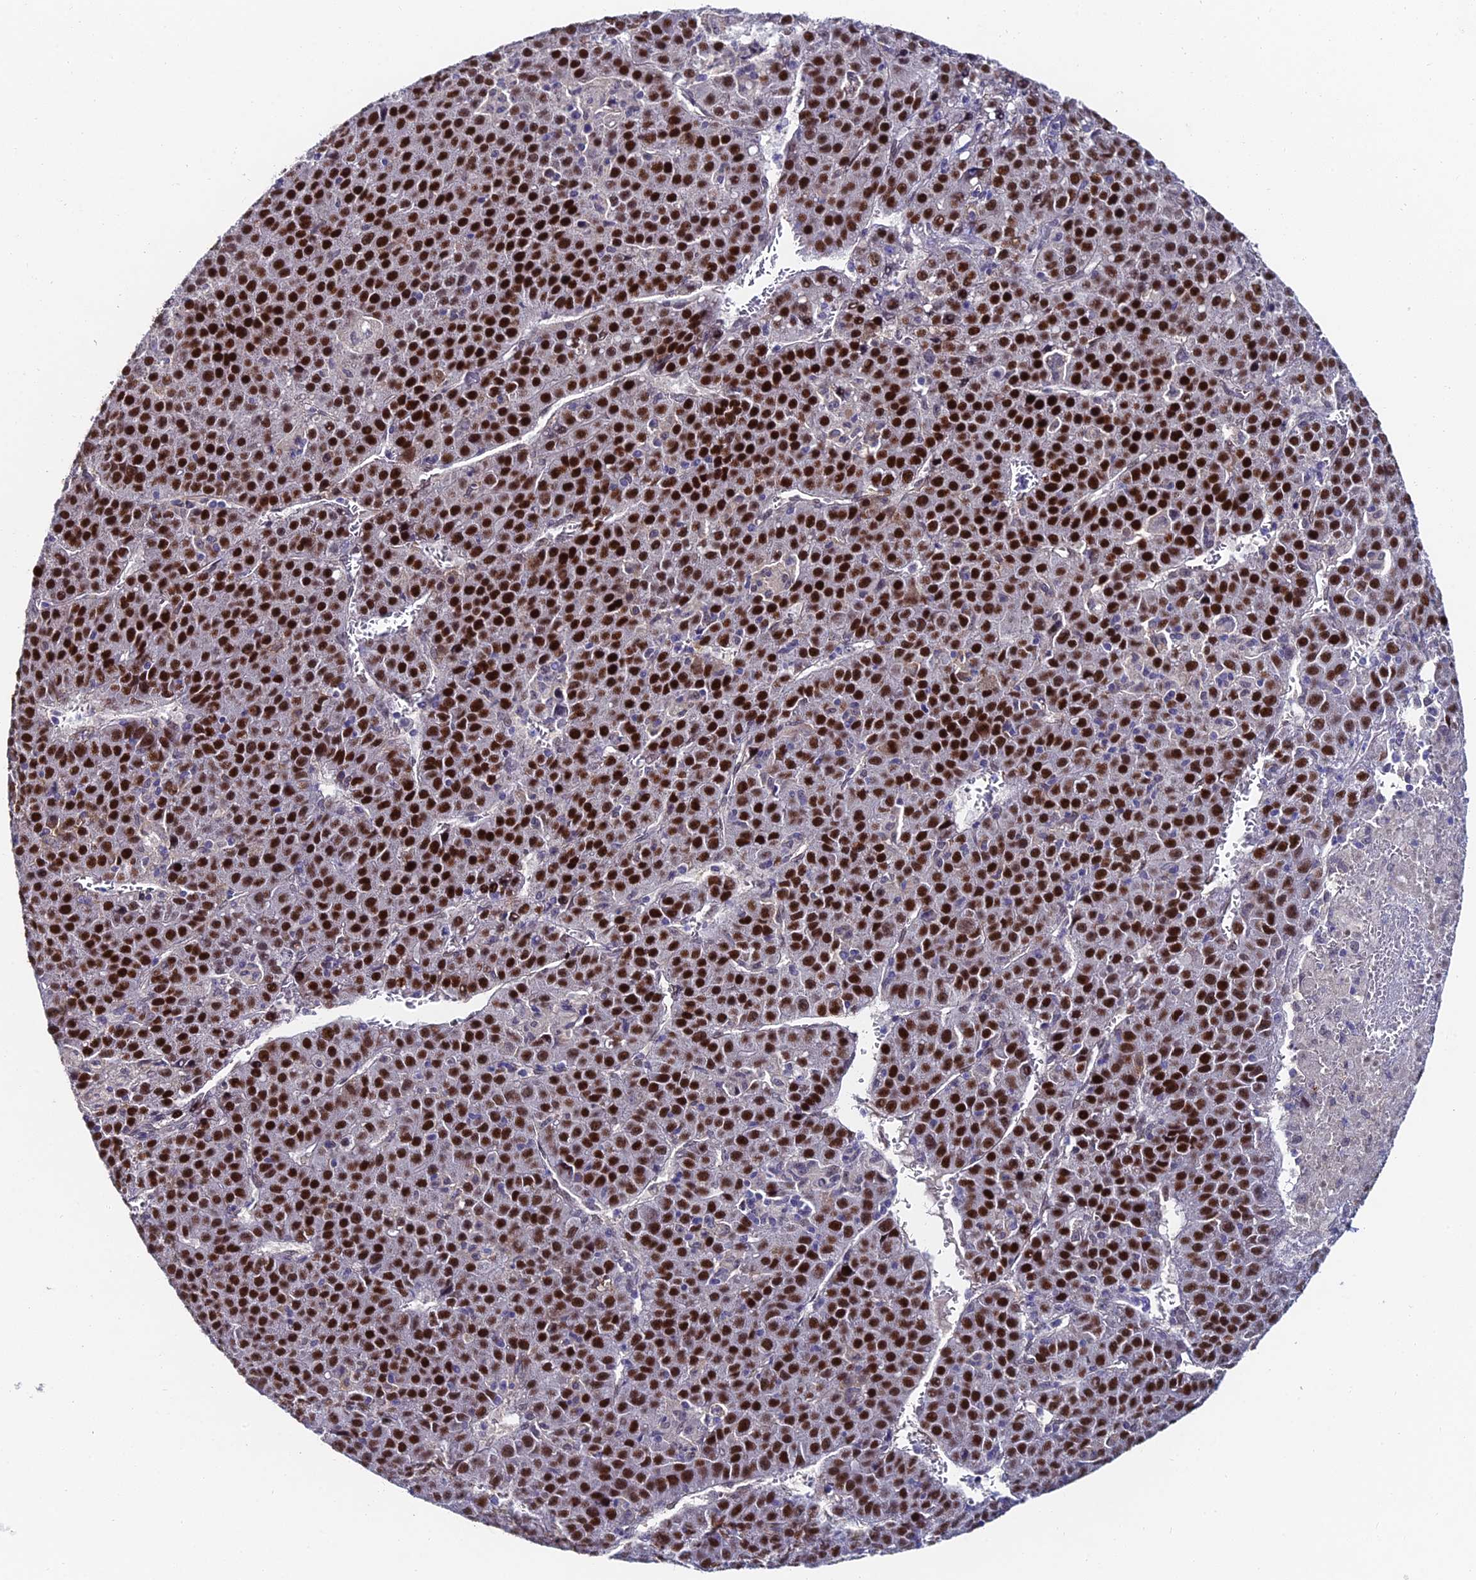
{"staining": {"intensity": "strong", "quantity": ">75%", "location": "nuclear"}, "tissue": "liver cancer", "cell_type": "Tumor cells", "image_type": "cancer", "snomed": [{"axis": "morphology", "description": "Carcinoma, Hepatocellular, NOS"}, {"axis": "topography", "description": "Liver"}], "caption": "A histopathology image of hepatocellular carcinoma (liver) stained for a protein exhibits strong nuclear brown staining in tumor cells. (DAB (3,3'-diaminobenzidine) = brown stain, brightfield microscopy at high magnification).", "gene": "TRIM24", "patient": {"sex": "female", "age": 53}}